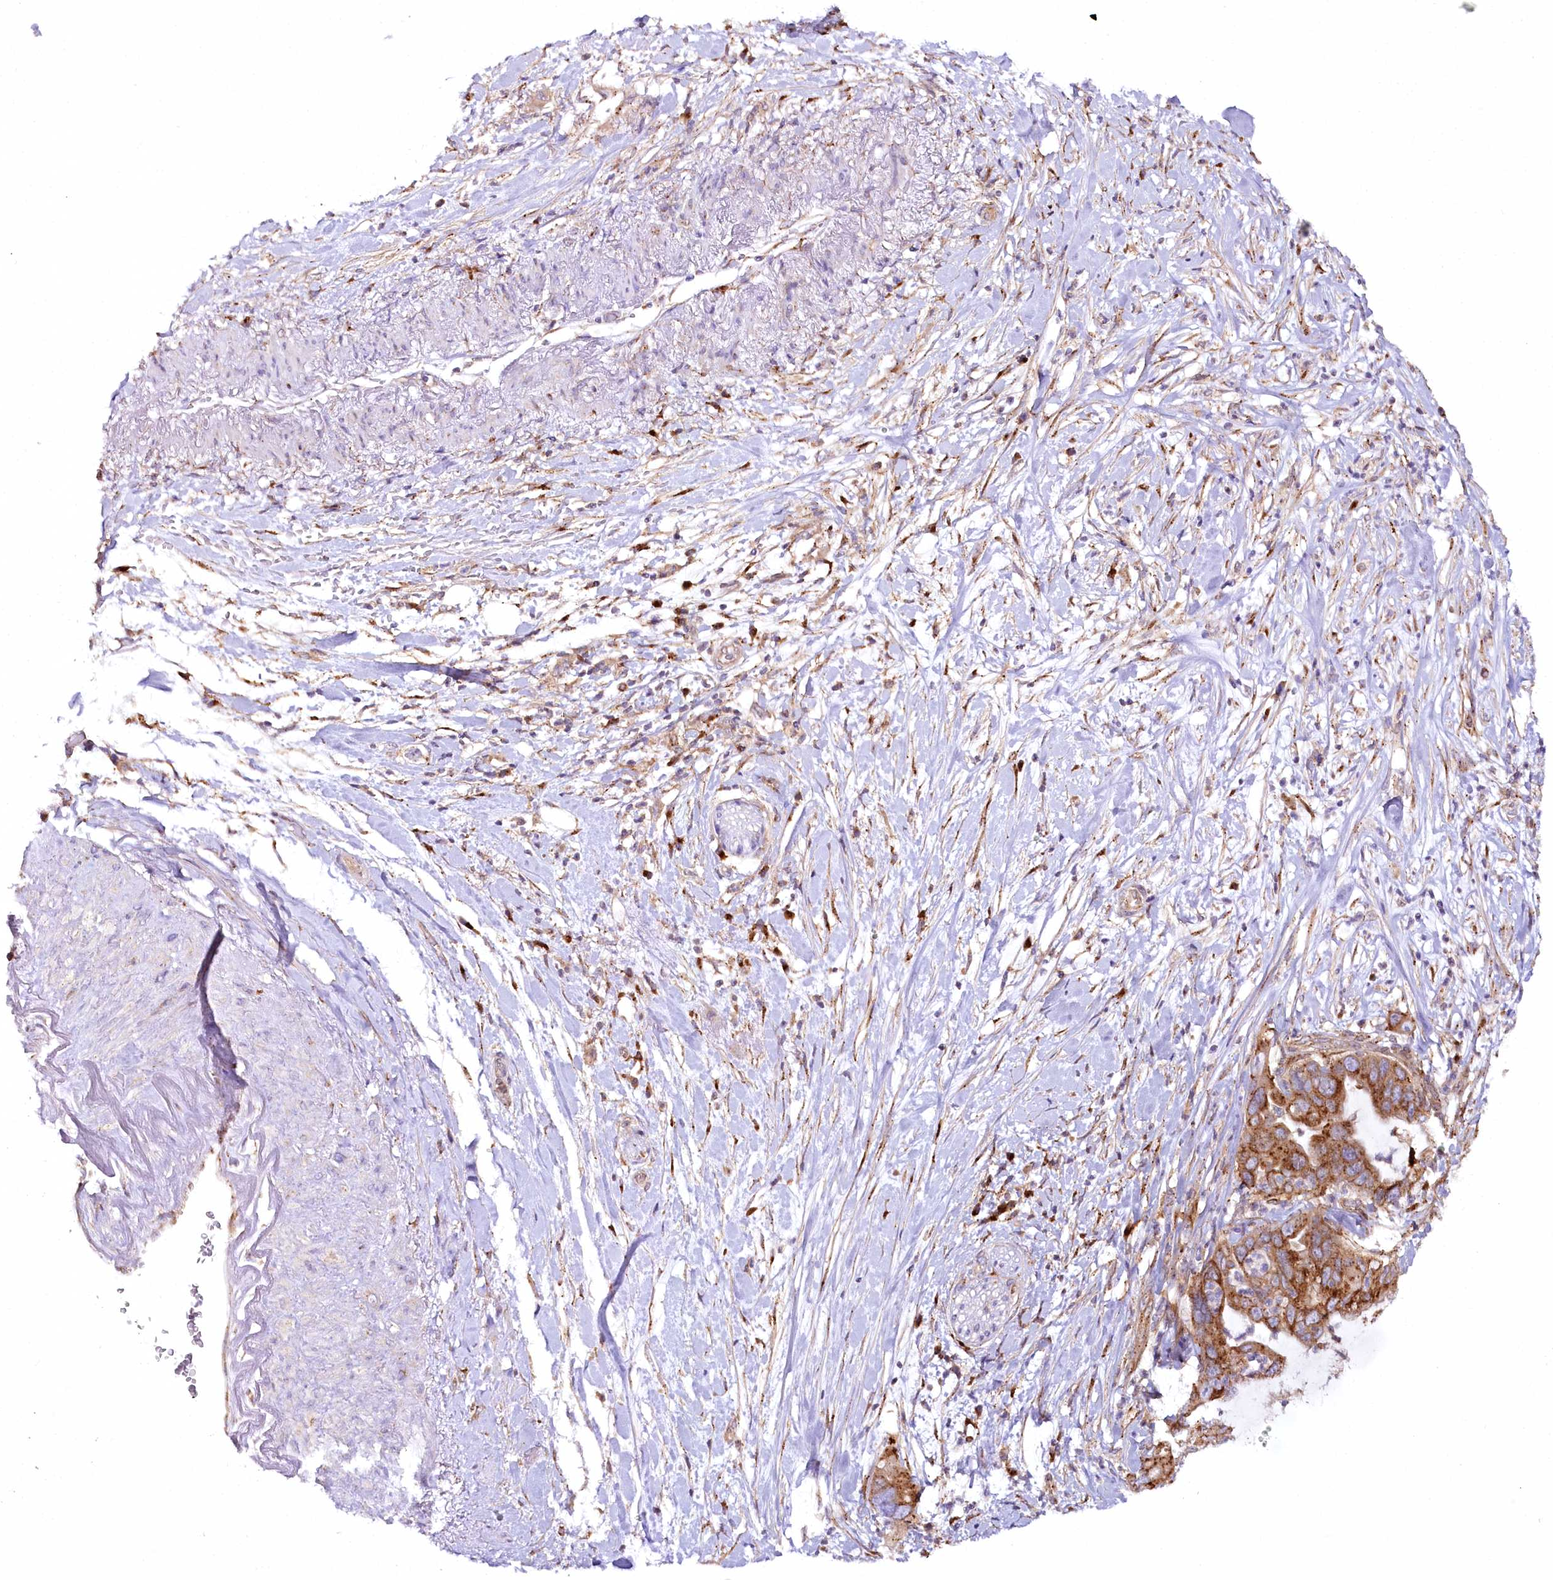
{"staining": {"intensity": "moderate", "quantity": ">75%", "location": "cytoplasmic/membranous"}, "tissue": "pancreatic cancer", "cell_type": "Tumor cells", "image_type": "cancer", "snomed": [{"axis": "morphology", "description": "Adenocarcinoma, NOS"}, {"axis": "topography", "description": "Pancreas"}], "caption": "Immunohistochemical staining of human pancreatic cancer shows medium levels of moderate cytoplasmic/membranous protein positivity in approximately >75% of tumor cells. The staining is performed using DAB (3,3'-diaminobenzidine) brown chromogen to label protein expression. The nuclei are counter-stained blue using hematoxylin.", "gene": "COPG1", "patient": {"sex": "female", "age": 71}}